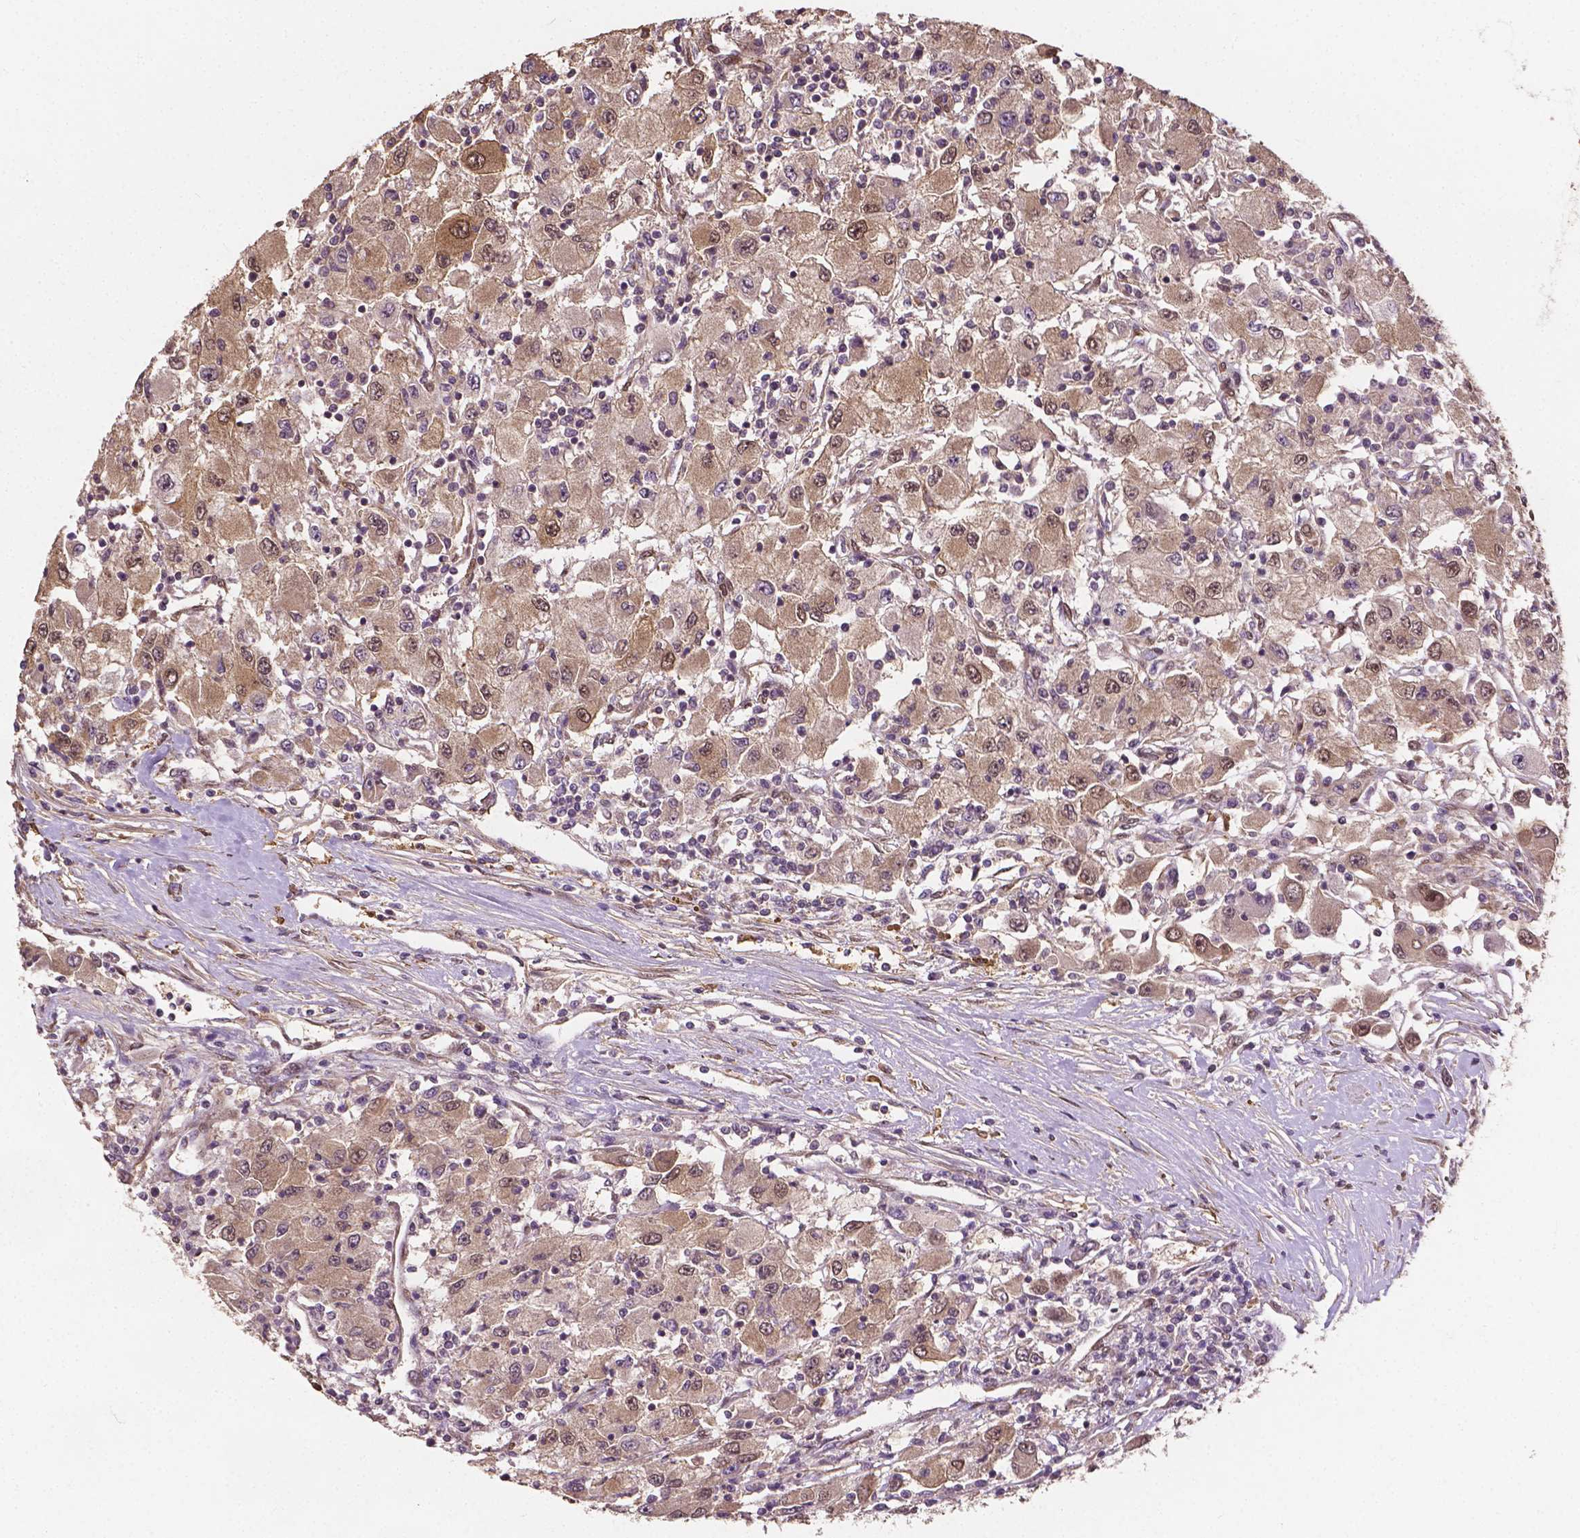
{"staining": {"intensity": "moderate", "quantity": "<25%", "location": "cytoplasmic/membranous,nuclear"}, "tissue": "renal cancer", "cell_type": "Tumor cells", "image_type": "cancer", "snomed": [{"axis": "morphology", "description": "Adenocarcinoma, NOS"}, {"axis": "topography", "description": "Kidney"}], "caption": "A micrograph showing moderate cytoplasmic/membranous and nuclear staining in approximately <25% of tumor cells in adenocarcinoma (renal), as visualized by brown immunohistochemical staining.", "gene": "YAP1", "patient": {"sex": "female", "age": 67}}